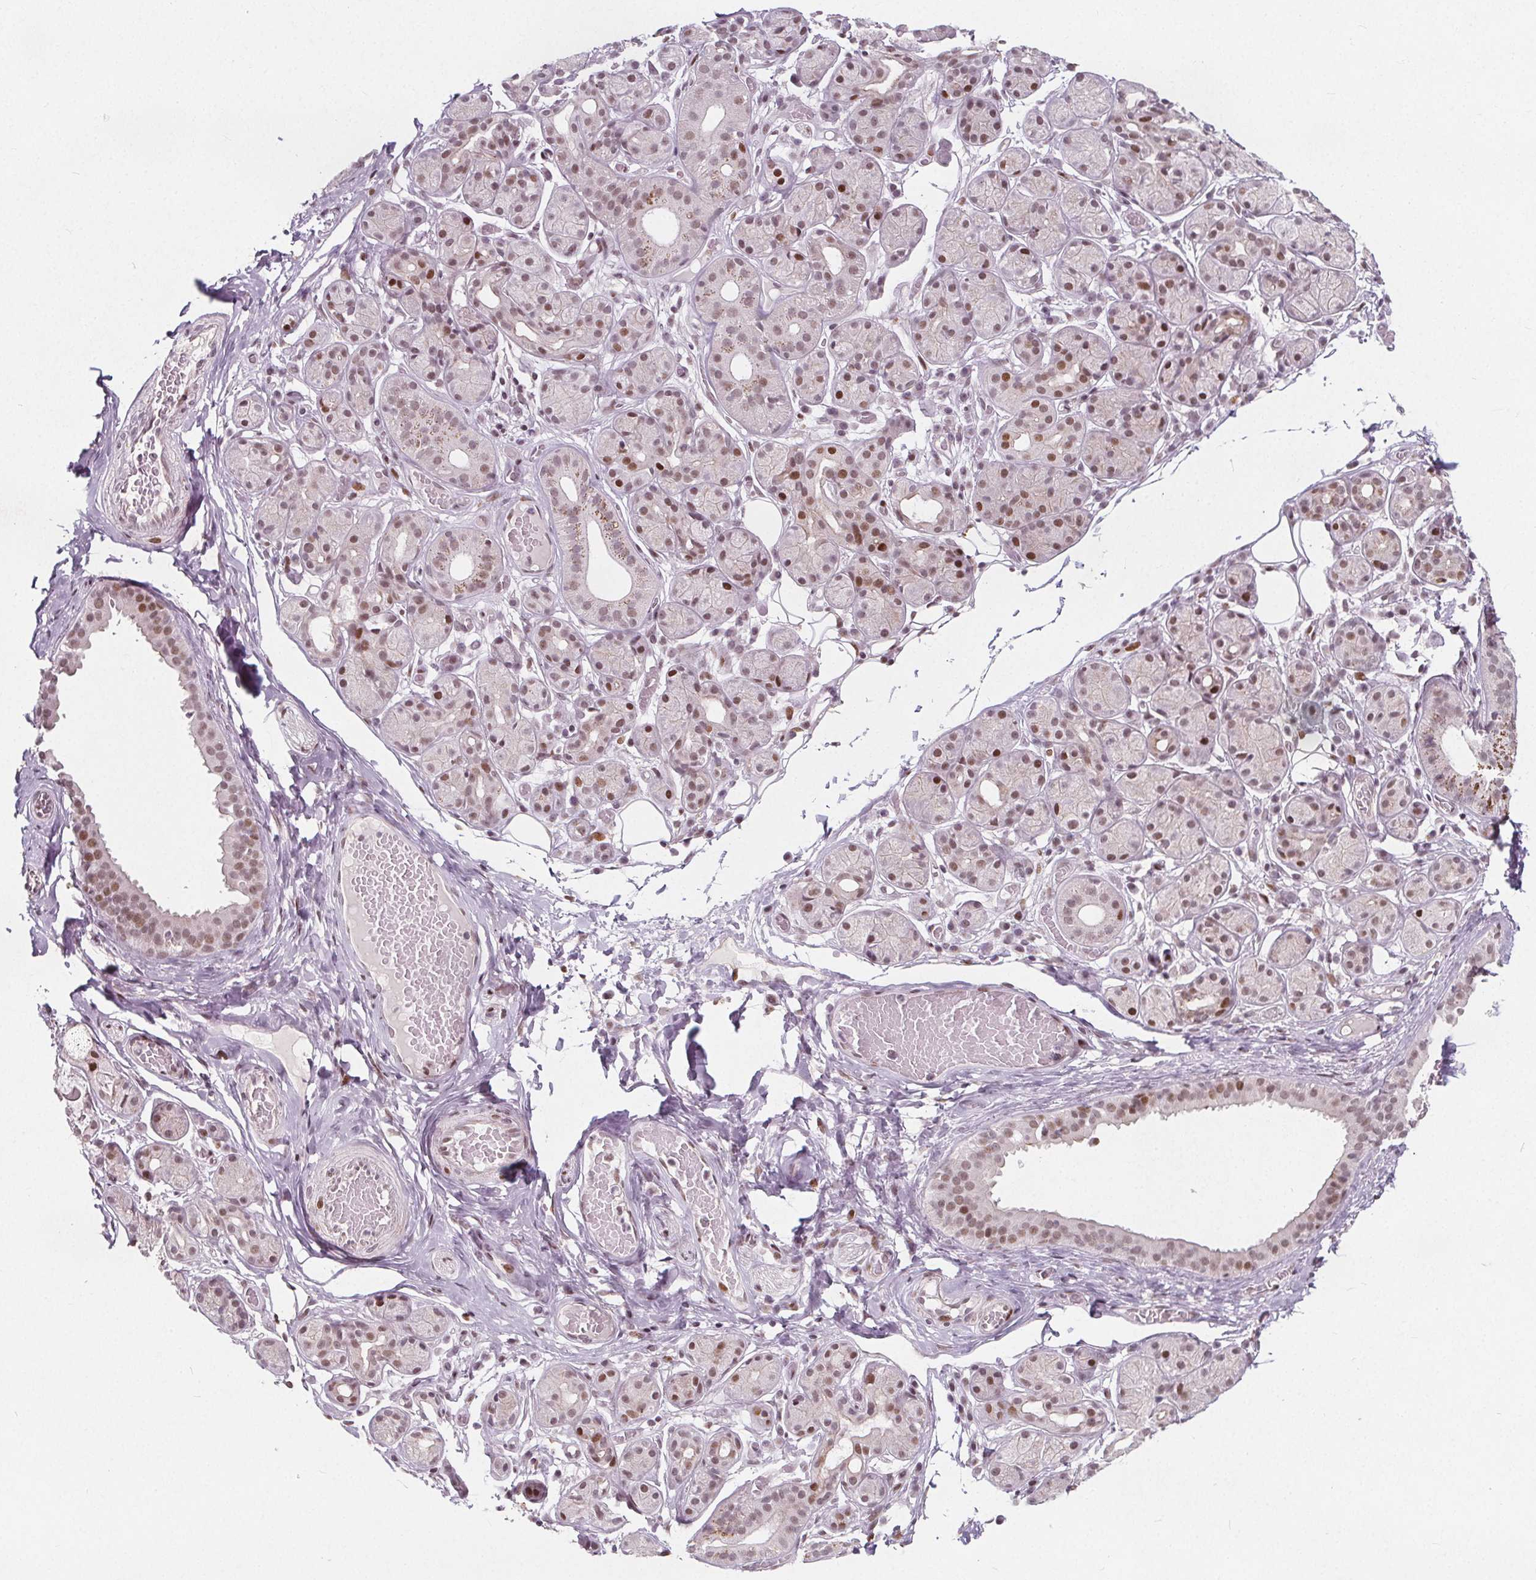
{"staining": {"intensity": "moderate", "quantity": "25%-75%", "location": "nuclear"}, "tissue": "salivary gland", "cell_type": "Glandular cells", "image_type": "normal", "snomed": [{"axis": "morphology", "description": "Normal tissue, NOS"}, {"axis": "topography", "description": "Salivary gland"}, {"axis": "topography", "description": "Peripheral nerve tissue"}], "caption": "A medium amount of moderate nuclear expression is identified in approximately 25%-75% of glandular cells in unremarkable salivary gland.", "gene": "TAF6L", "patient": {"sex": "male", "age": 71}}